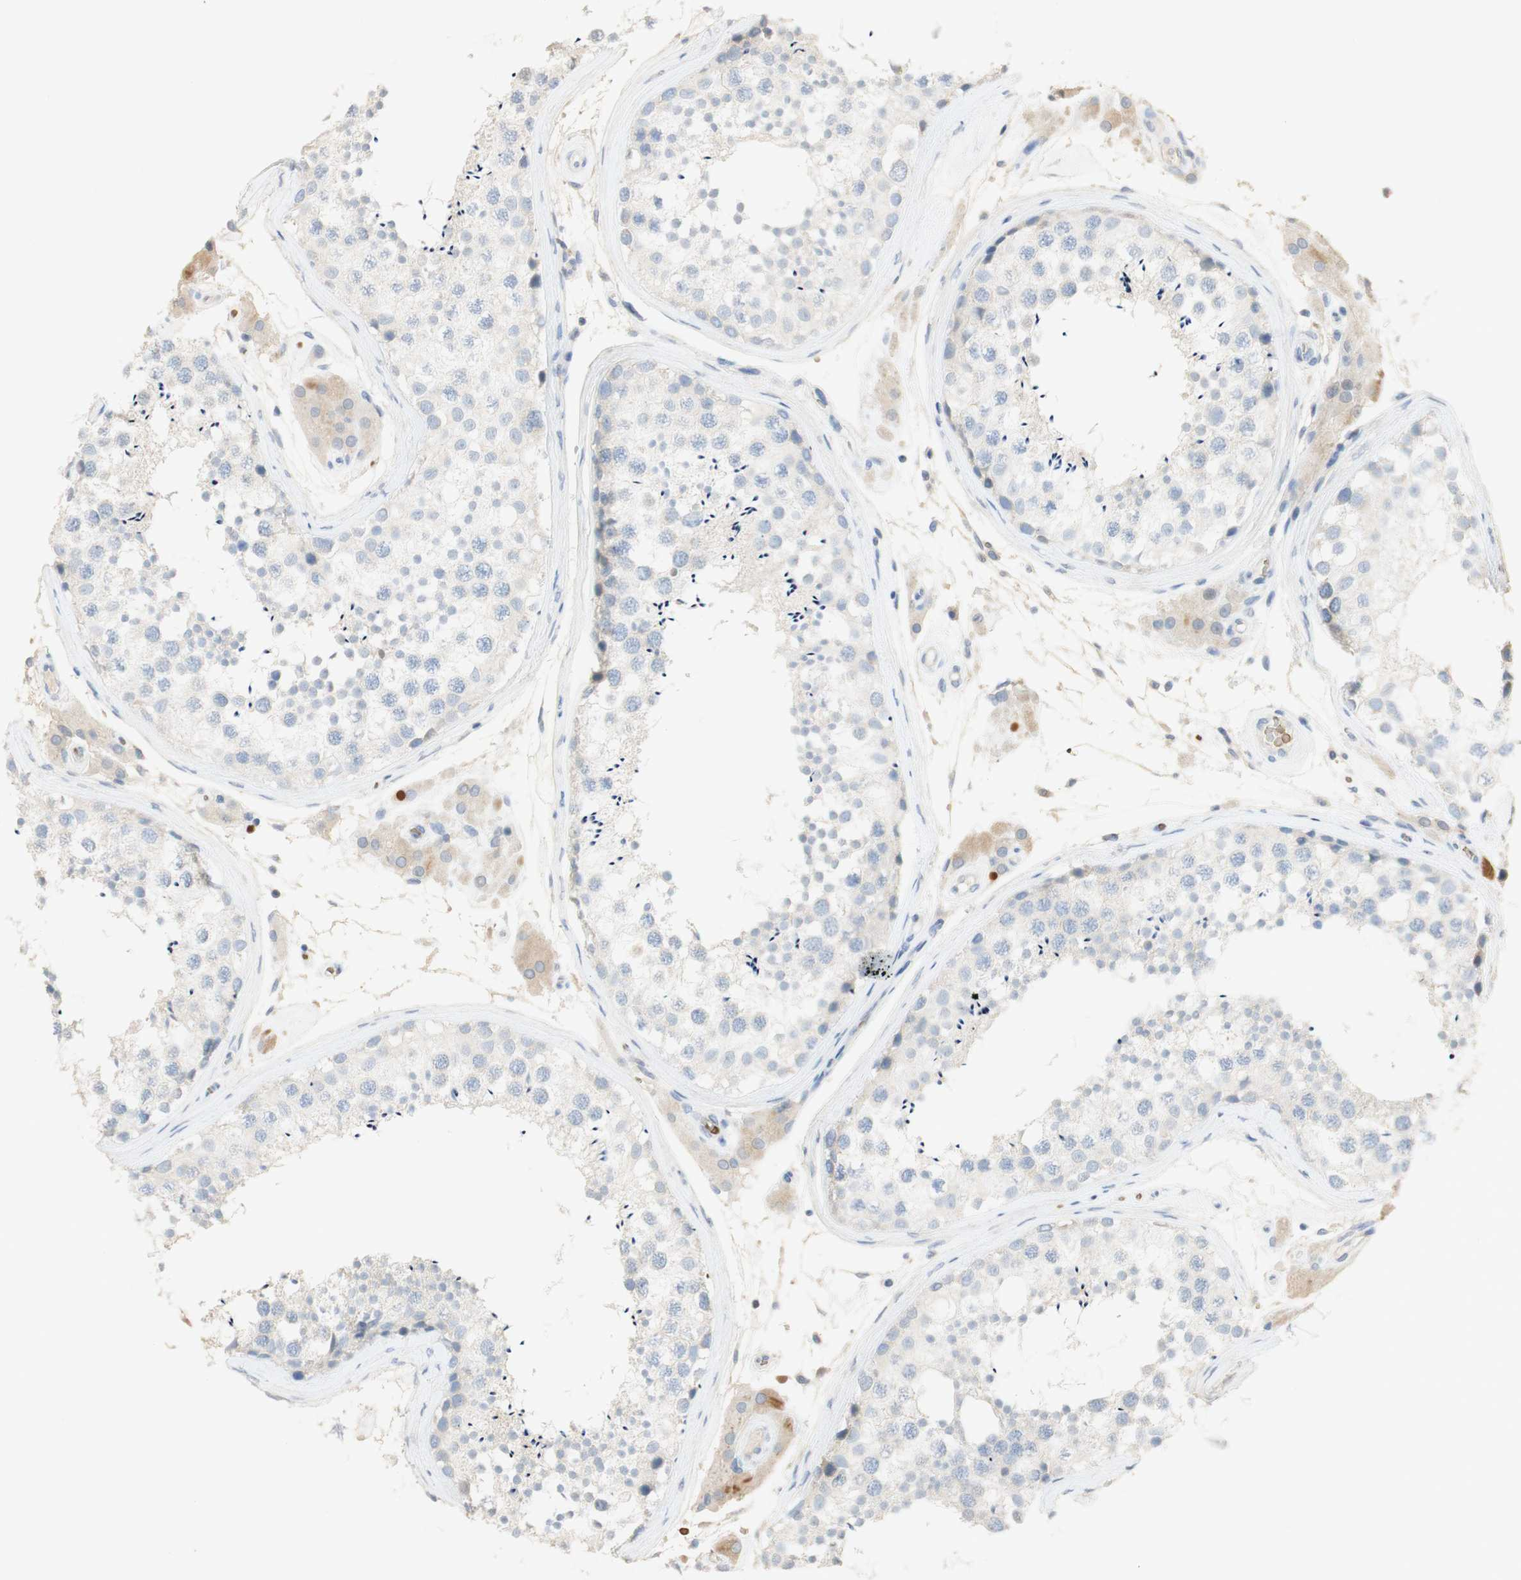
{"staining": {"intensity": "negative", "quantity": "none", "location": "none"}, "tissue": "testis", "cell_type": "Cells in seminiferous ducts", "image_type": "normal", "snomed": [{"axis": "morphology", "description": "Normal tissue, NOS"}, {"axis": "topography", "description": "Testis"}], "caption": "Protein analysis of normal testis demonstrates no significant staining in cells in seminiferous ducts. The staining was performed using DAB (3,3'-diaminobenzidine) to visualize the protein expression in brown, while the nuclei were stained in blue with hematoxylin (Magnification: 20x).", "gene": "EPO", "patient": {"sex": "male", "age": 46}}